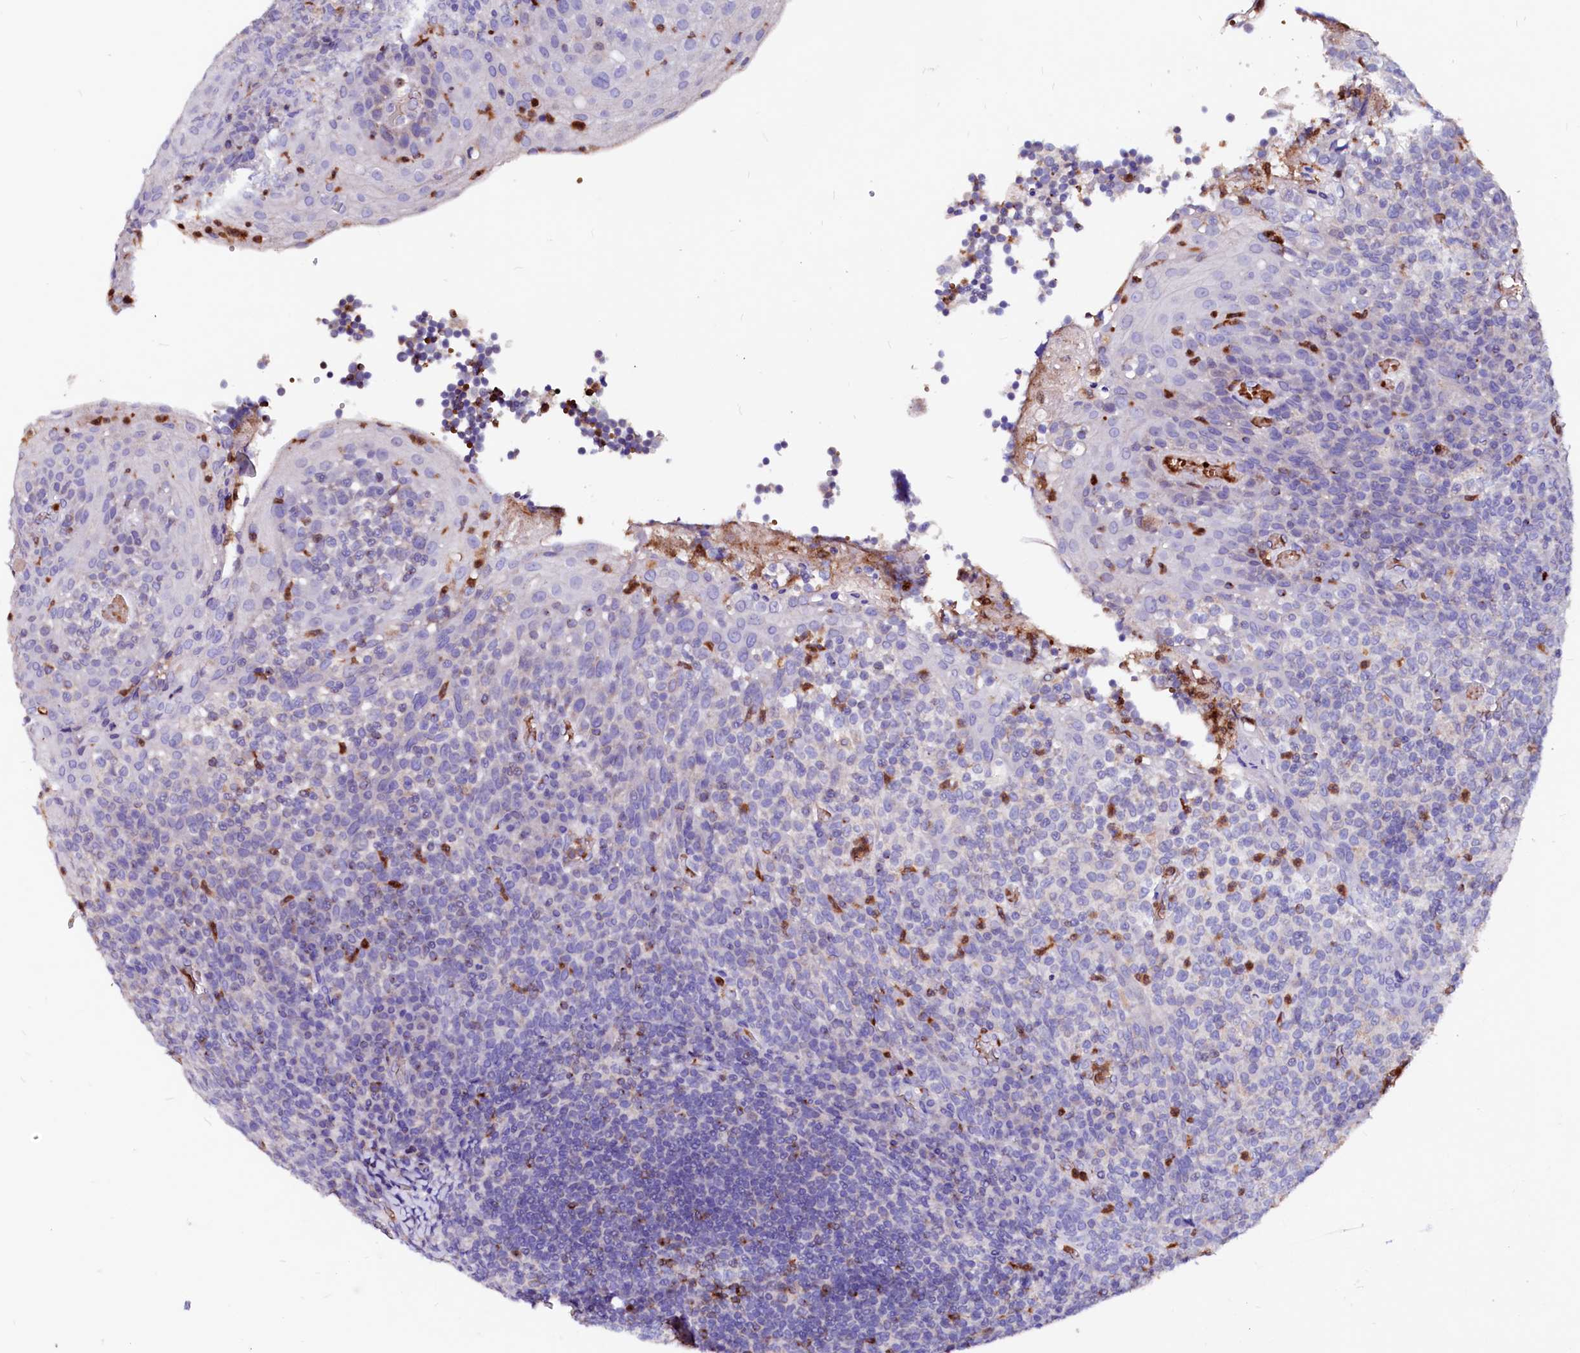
{"staining": {"intensity": "strong", "quantity": "<25%", "location": "cytoplasmic/membranous"}, "tissue": "tonsil", "cell_type": "Germinal center cells", "image_type": "normal", "snomed": [{"axis": "morphology", "description": "Normal tissue, NOS"}, {"axis": "topography", "description": "Tonsil"}], "caption": "Protein analysis of benign tonsil demonstrates strong cytoplasmic/membranous positivity in approximately <25% of germinal center cells.", "gene": "RAB27A", "patient": {"sex": "female", "age": 19}}